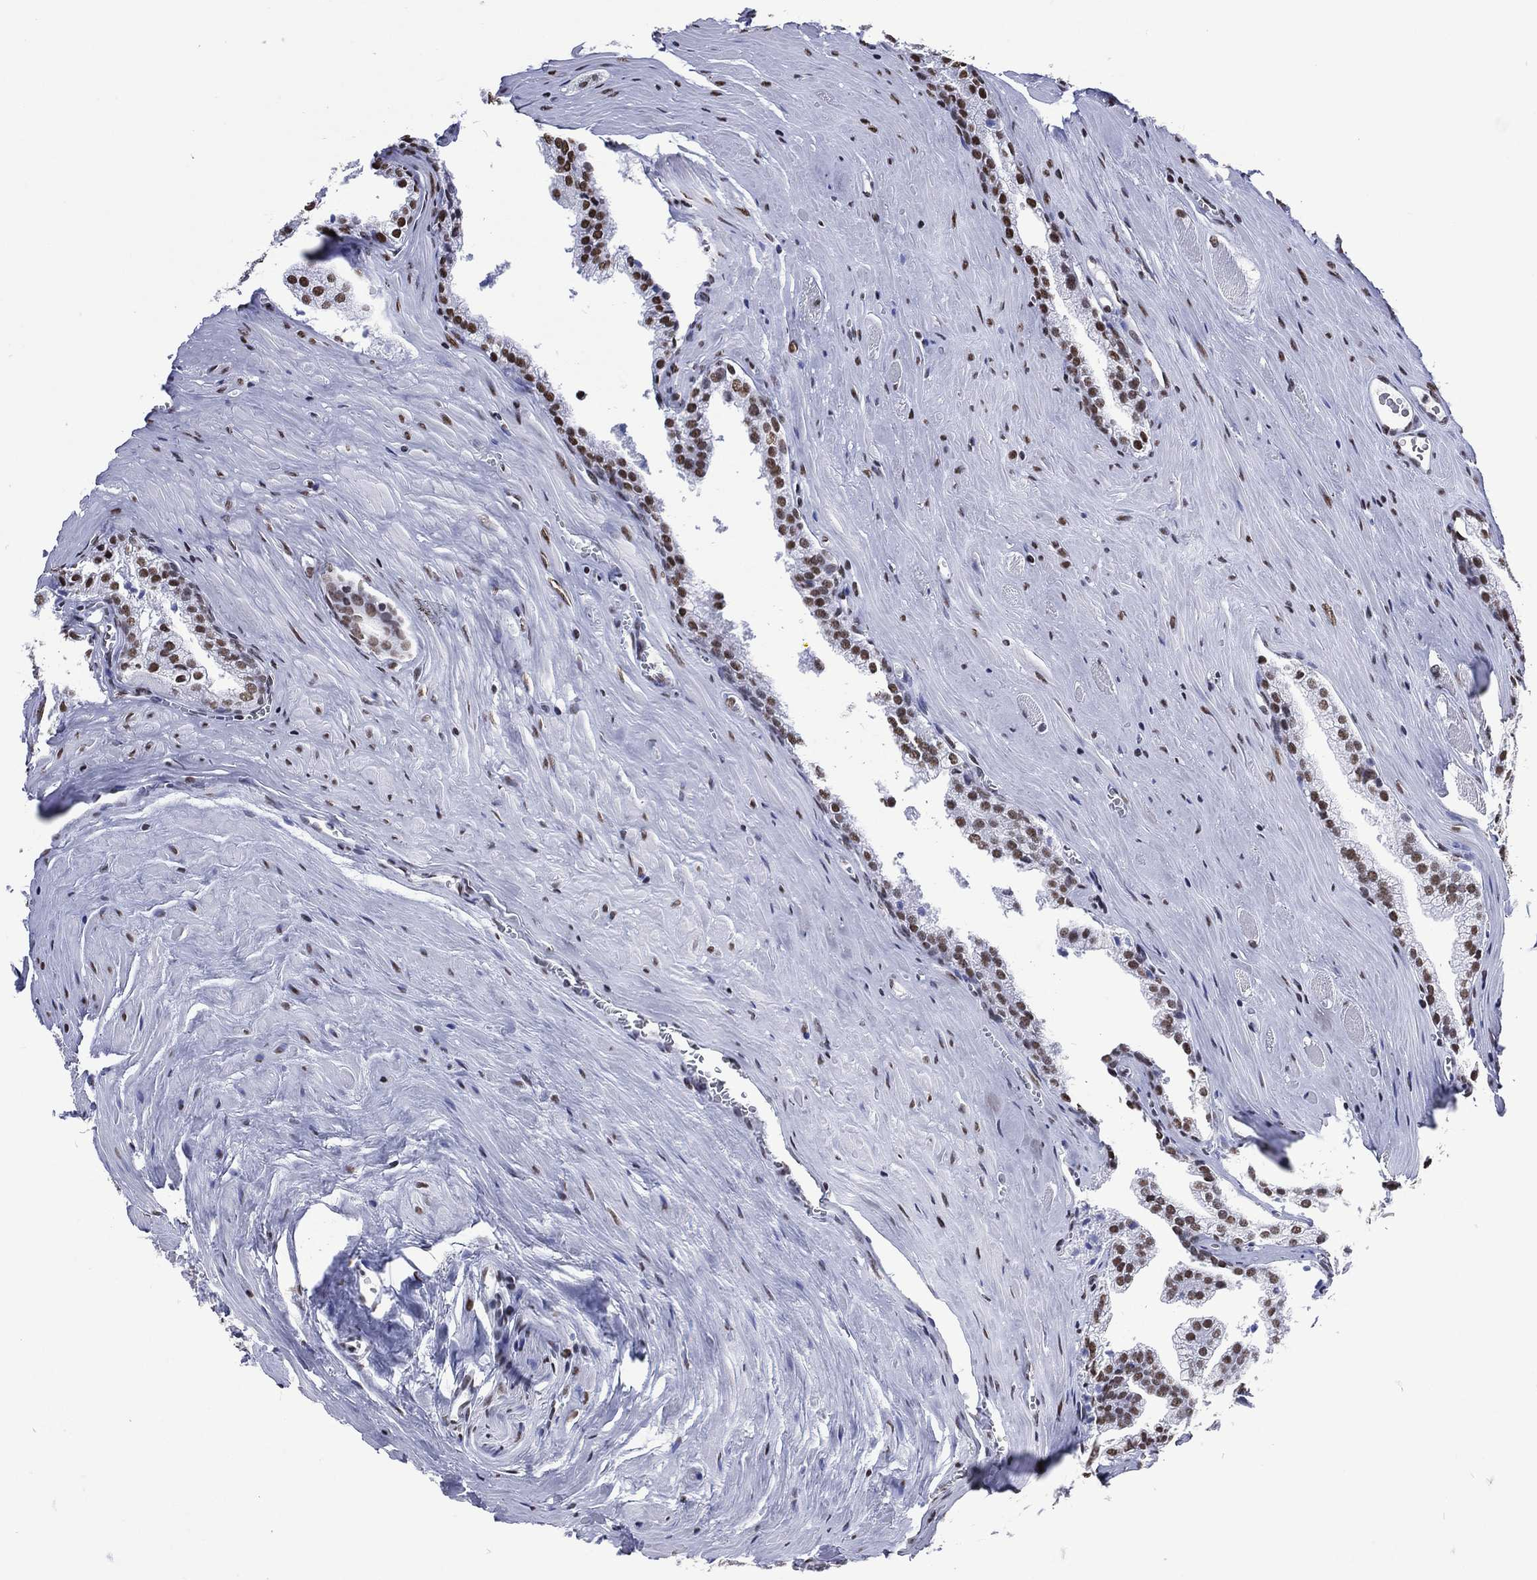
{"staining": {"intensity": "strong", "quantity": "25%-75%", "location": "nuclear"}, "tissue": "prostate cancer", "cell_type": "Tumor cells", "image_type": "cancer", "snomed": [{"axis": "morphology", "description": "Adenocarcinoma, NOS"}, {"axis": "topography", "description": "Prostate"}], "caption": "This image demonstrates immunohistochemistry staining of human prostate cancer (adenocarcinoma), with high strong nuclear expression in about 25%-75% of tumor cells.", "gene": "RETREG2", "patient": {"sex": "male", "age": 72}}